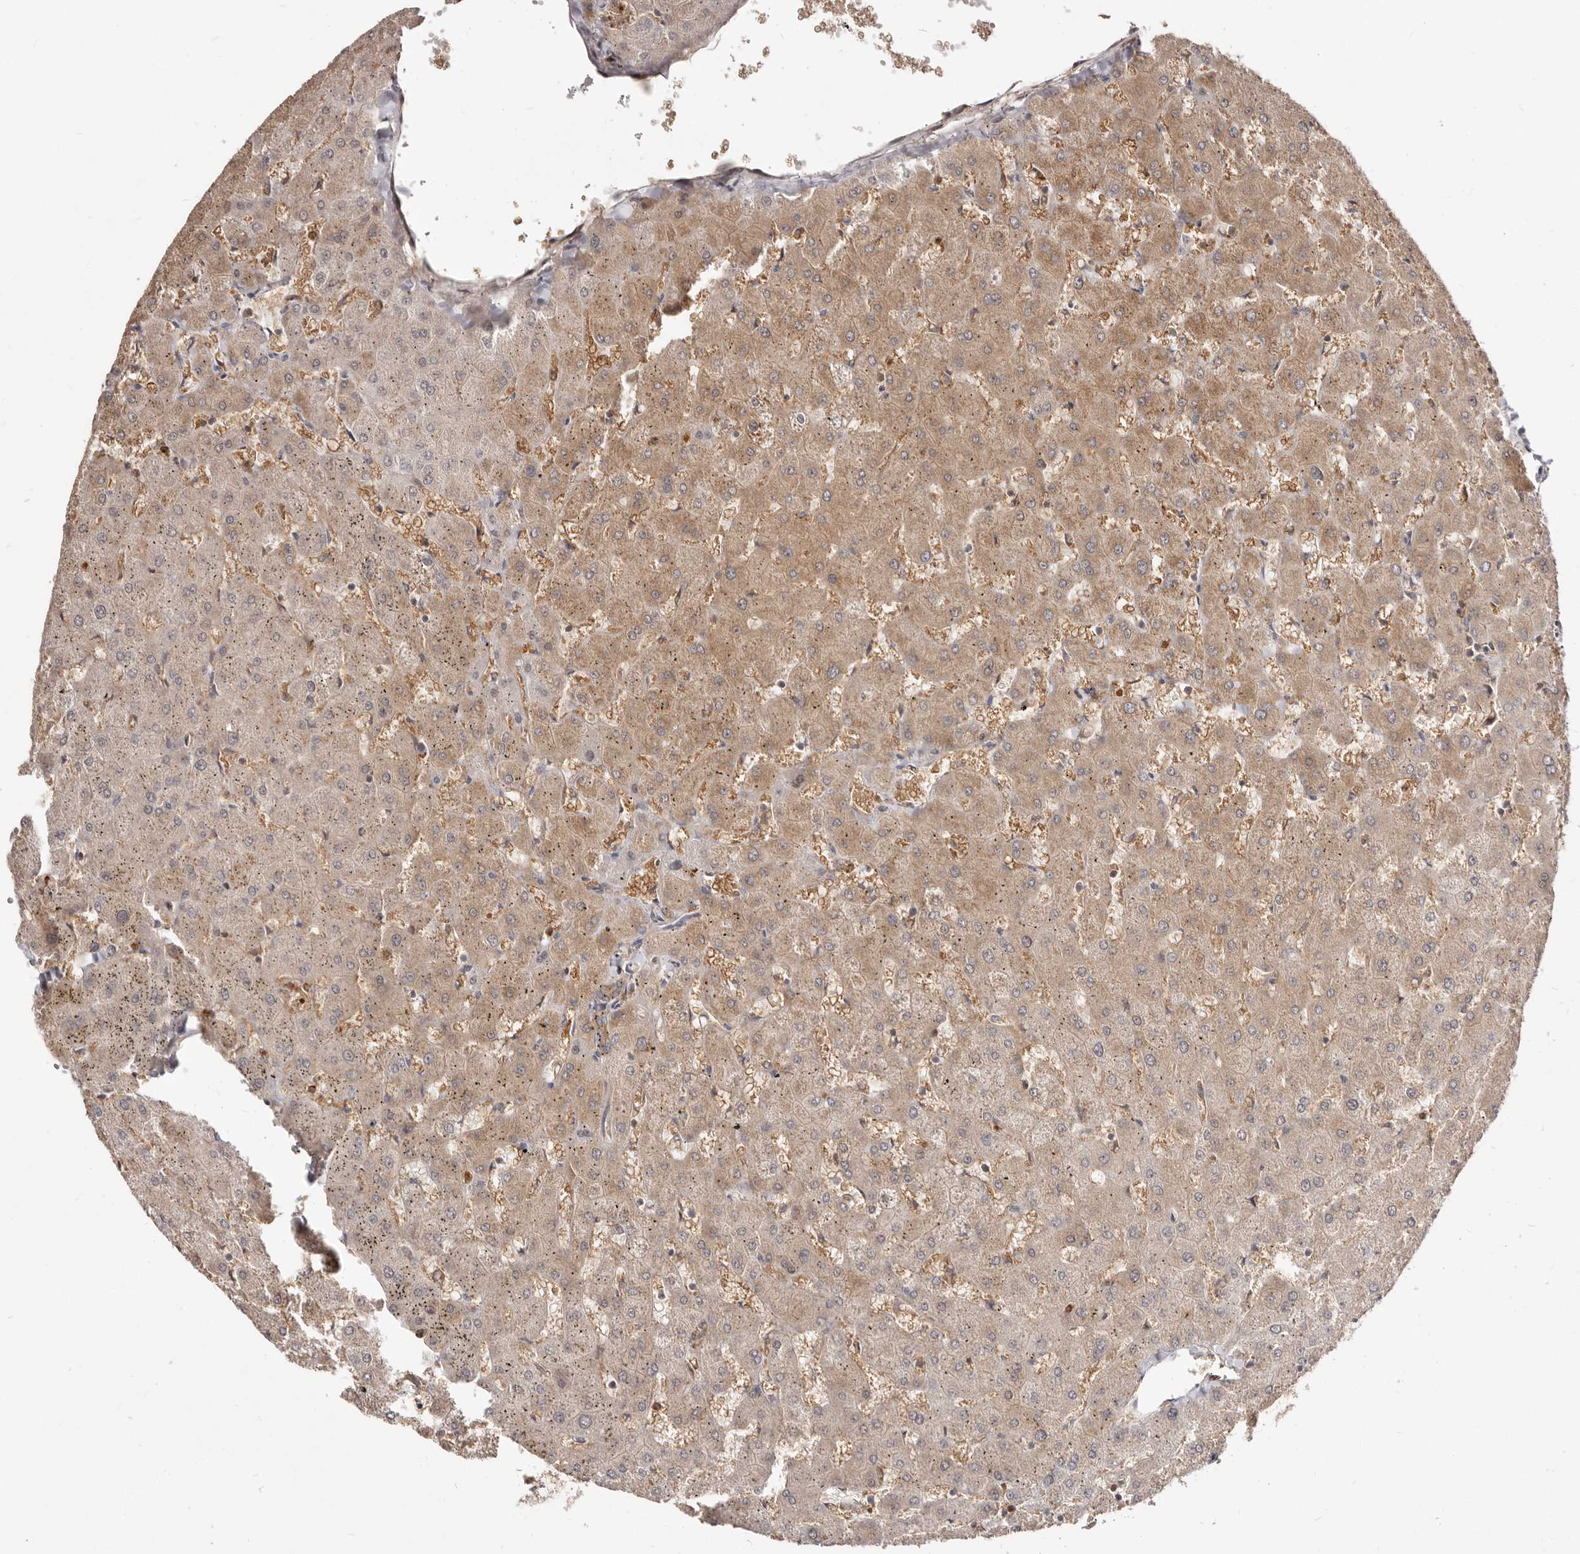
{"staining": {"intensity": "moderate", "quantity": ">75%", "location": "cytoplasmic/membranous"}, "tissue": "liver", "cell_type": "Cholangiocytes", "image_type": "normal", "snomed": [{"axis": "morphology", "description": "Normal tissue, NOS"}, {"axis": "topography", "description": "Liver"}], "caption": "A photomicrograph showing moderate cytoplasmic/membranous positivity in approximately >75% of cholangiocytes in normal liver, as visualized by brown immunohistochemical staining.", "gene": "TC2N", "patient": {"sex": "female", "age": 63}}